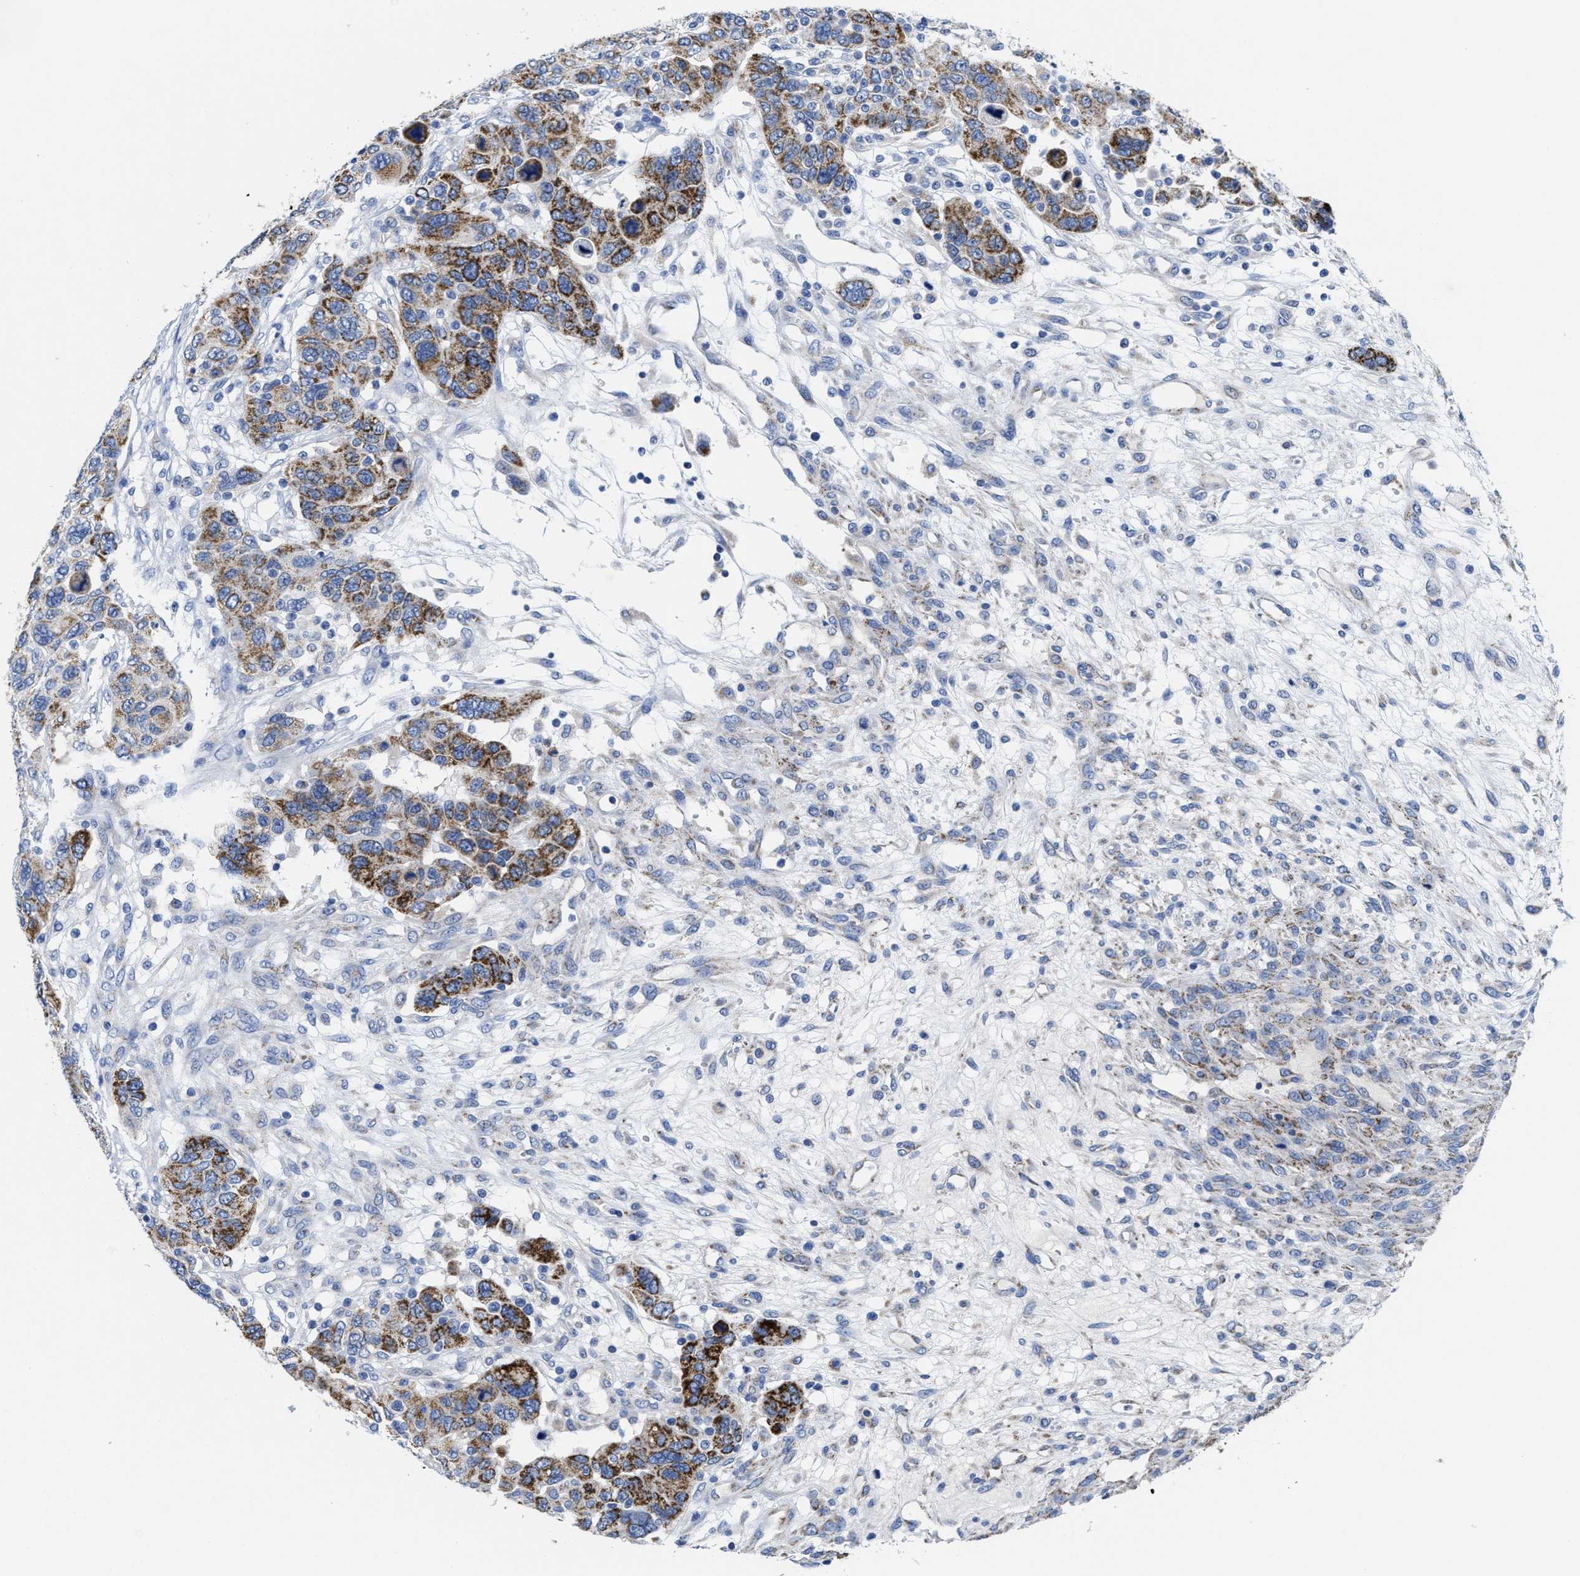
{"staining": {"intensity": "moderate", "quantity": ">75%", "location": "cytoplasmic/membranous"}, "tissue": "breast cancer", "cell_type": "Tumor cells", "image_type": "cancer", "snomed": [{"axis": "morphology", "description": "Duct carcinoma"}, {"axis": "topography", "description": "Breast"}], "caption": "Breast infiltrating ductal carcinoma tissue exhibits moderate cytoplasmic/membranous expression in approximately >75% of tumor cells", "gene": "TBRG4", "patient": {"sex": "female", "age": 37}}